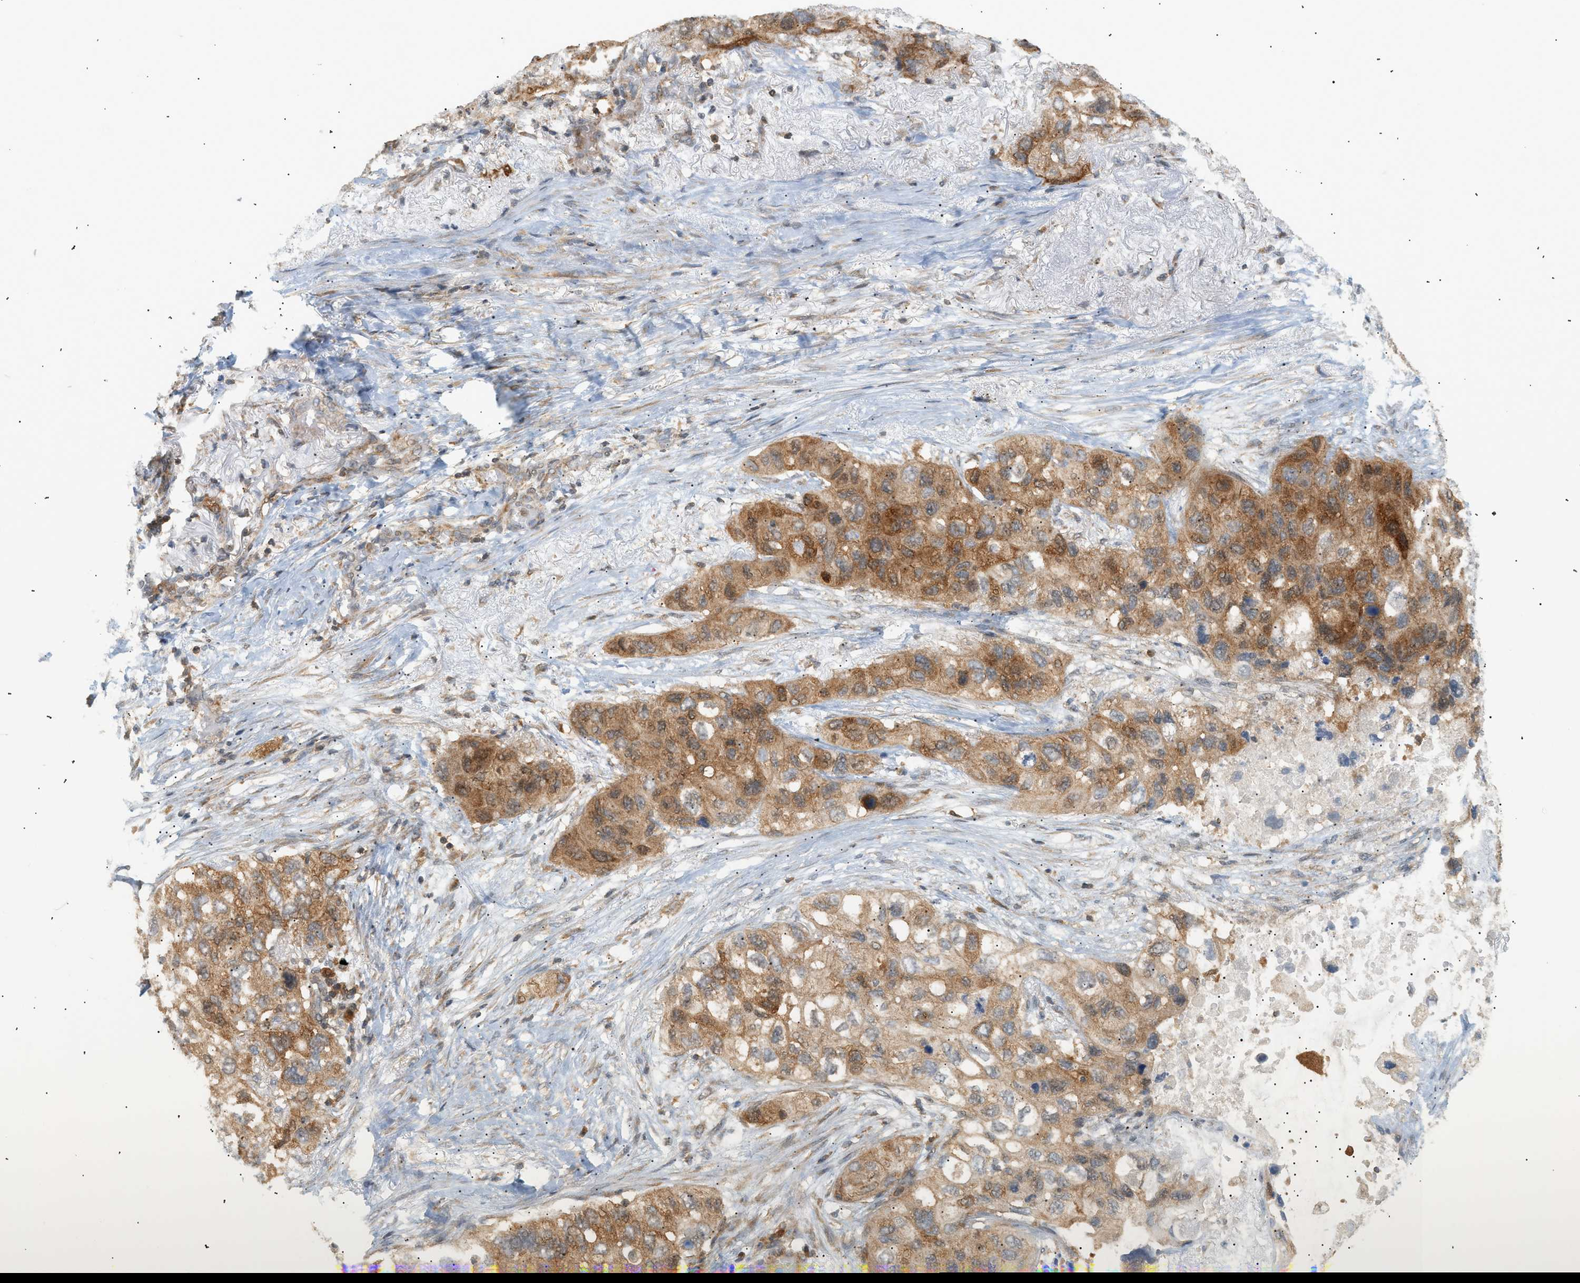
{"staining": {"intensity": "moderate", "quantity": ">75%", "location": "cytoplasmic/membranous"}, "tissue": "lung cancer", "cell_type": "Tumor cells", "image_type": "cancer", "snomed": [{"axis": "morphology", "description": "Squamous cell carcinoma, NOS"}, {"axis": "topography", "description": "Lung"}], "caption": "Moderate cytoplasmic/membranous expression is identified in about >75% of tumor cells in lung cancer (squamous cell carcinoma).", "gene": "SHC1", "patient": {"sex": "female", "age": 73}}